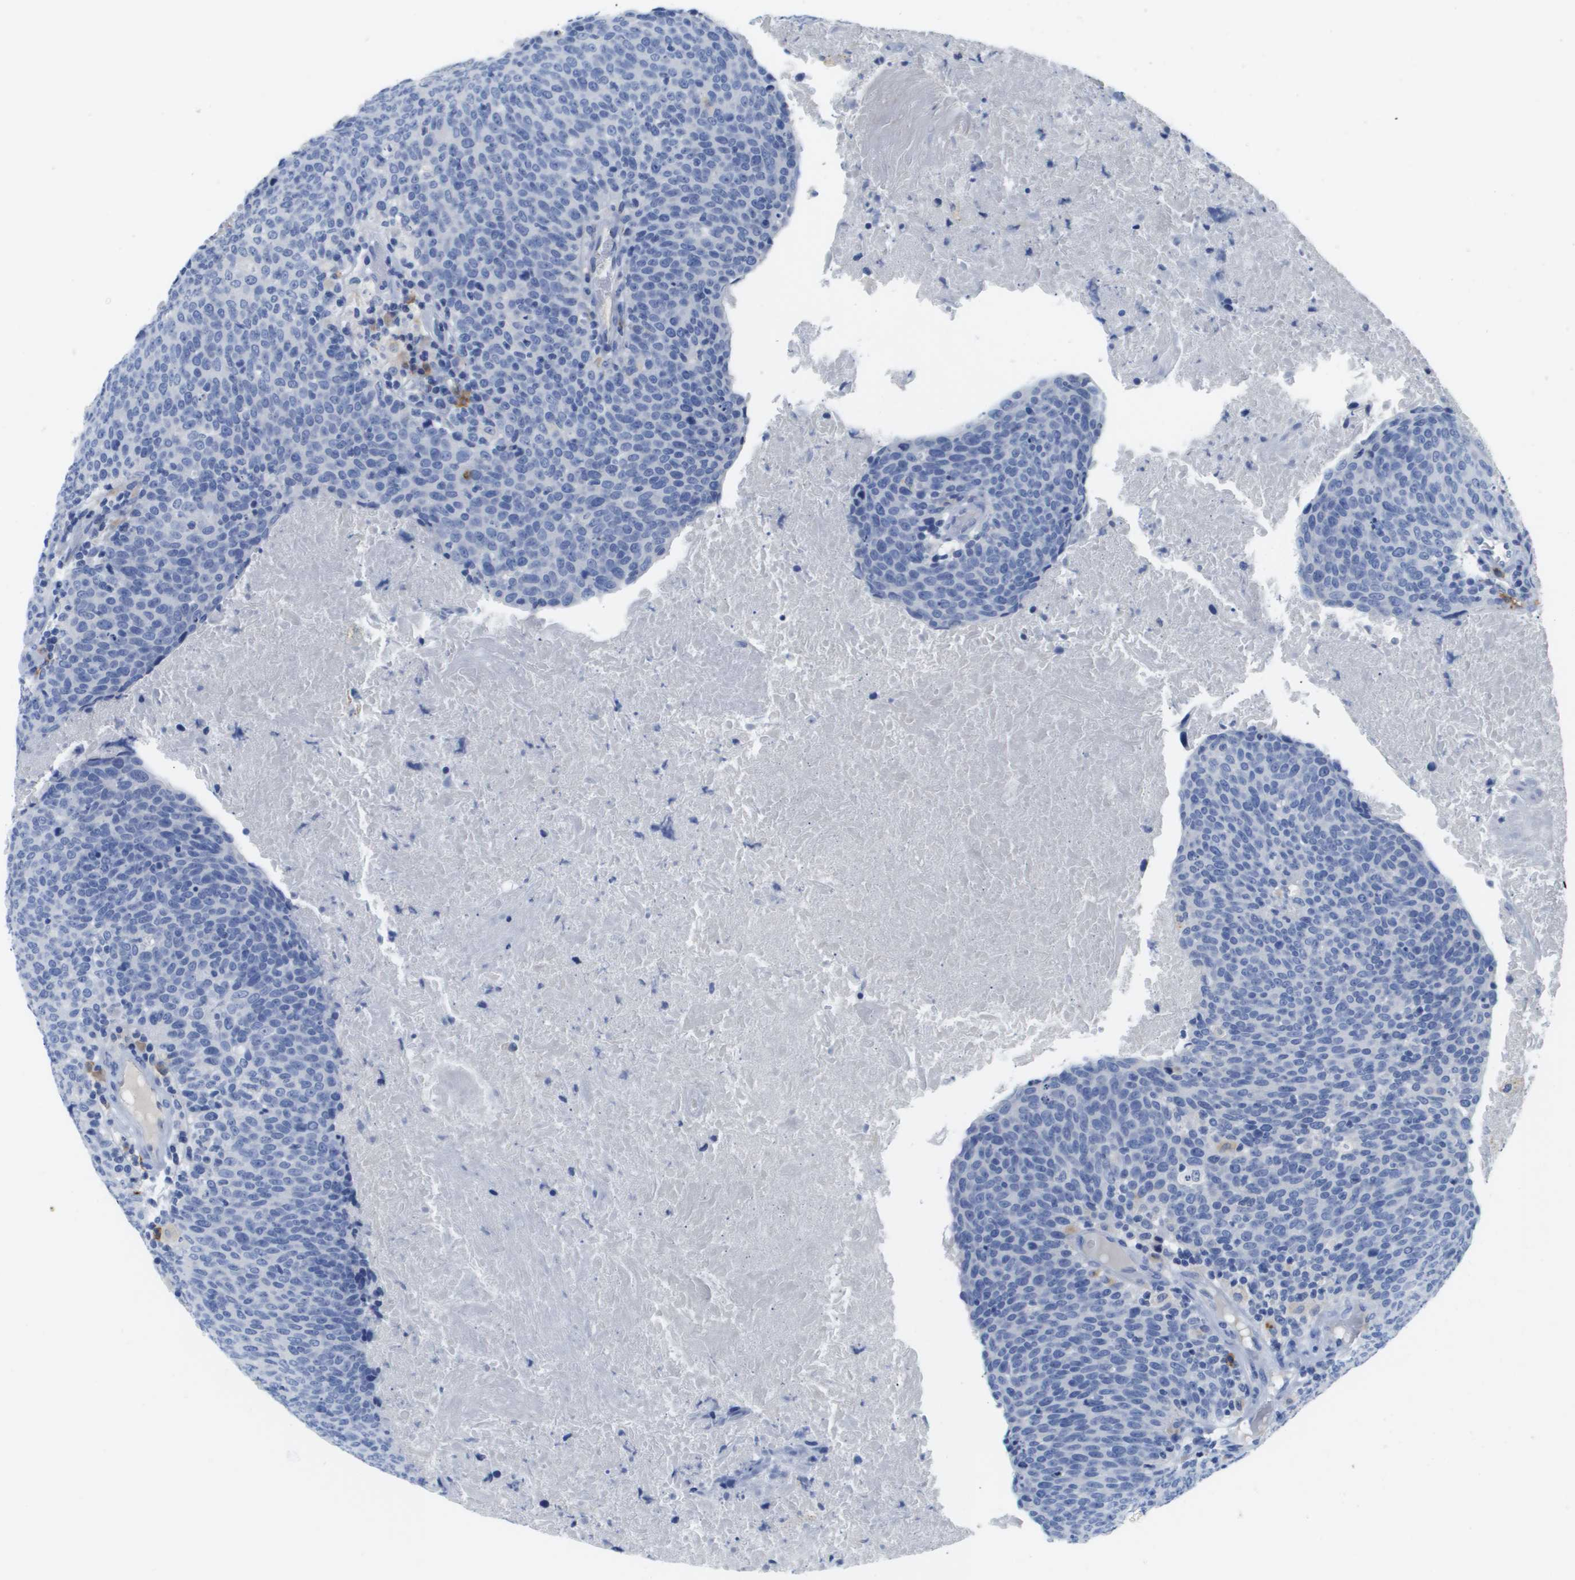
{"staining": {"intensity": "negative", "quantity": "none", "location": "none"}, "tissue": "head and neck cancer", "cell_type": "Tumor cells", "image_type": "cancer", "snomed": [{"axis": "morphology", "description": "Squamous cell carcinoma, NOS"}, {"axis": "morphology", "description": "Squamous cell carcinoma, metastatic, NOS"}, {"axis": "topography", "description": "Lymph node"}, {"axis": "topography", "description": "Head-Neck"}], "caption": "IHC micrograph of neoplastic tissue: squamous cell carcinoma (head and neck) stained with DAB shows no significant protein staining in tumor cells. (DAB (3,3'-diaminobenzidine) immunohistochemistry, high magnification).", "gene": "MS4A1", "patient": {"sex": "male", "age": 62}}